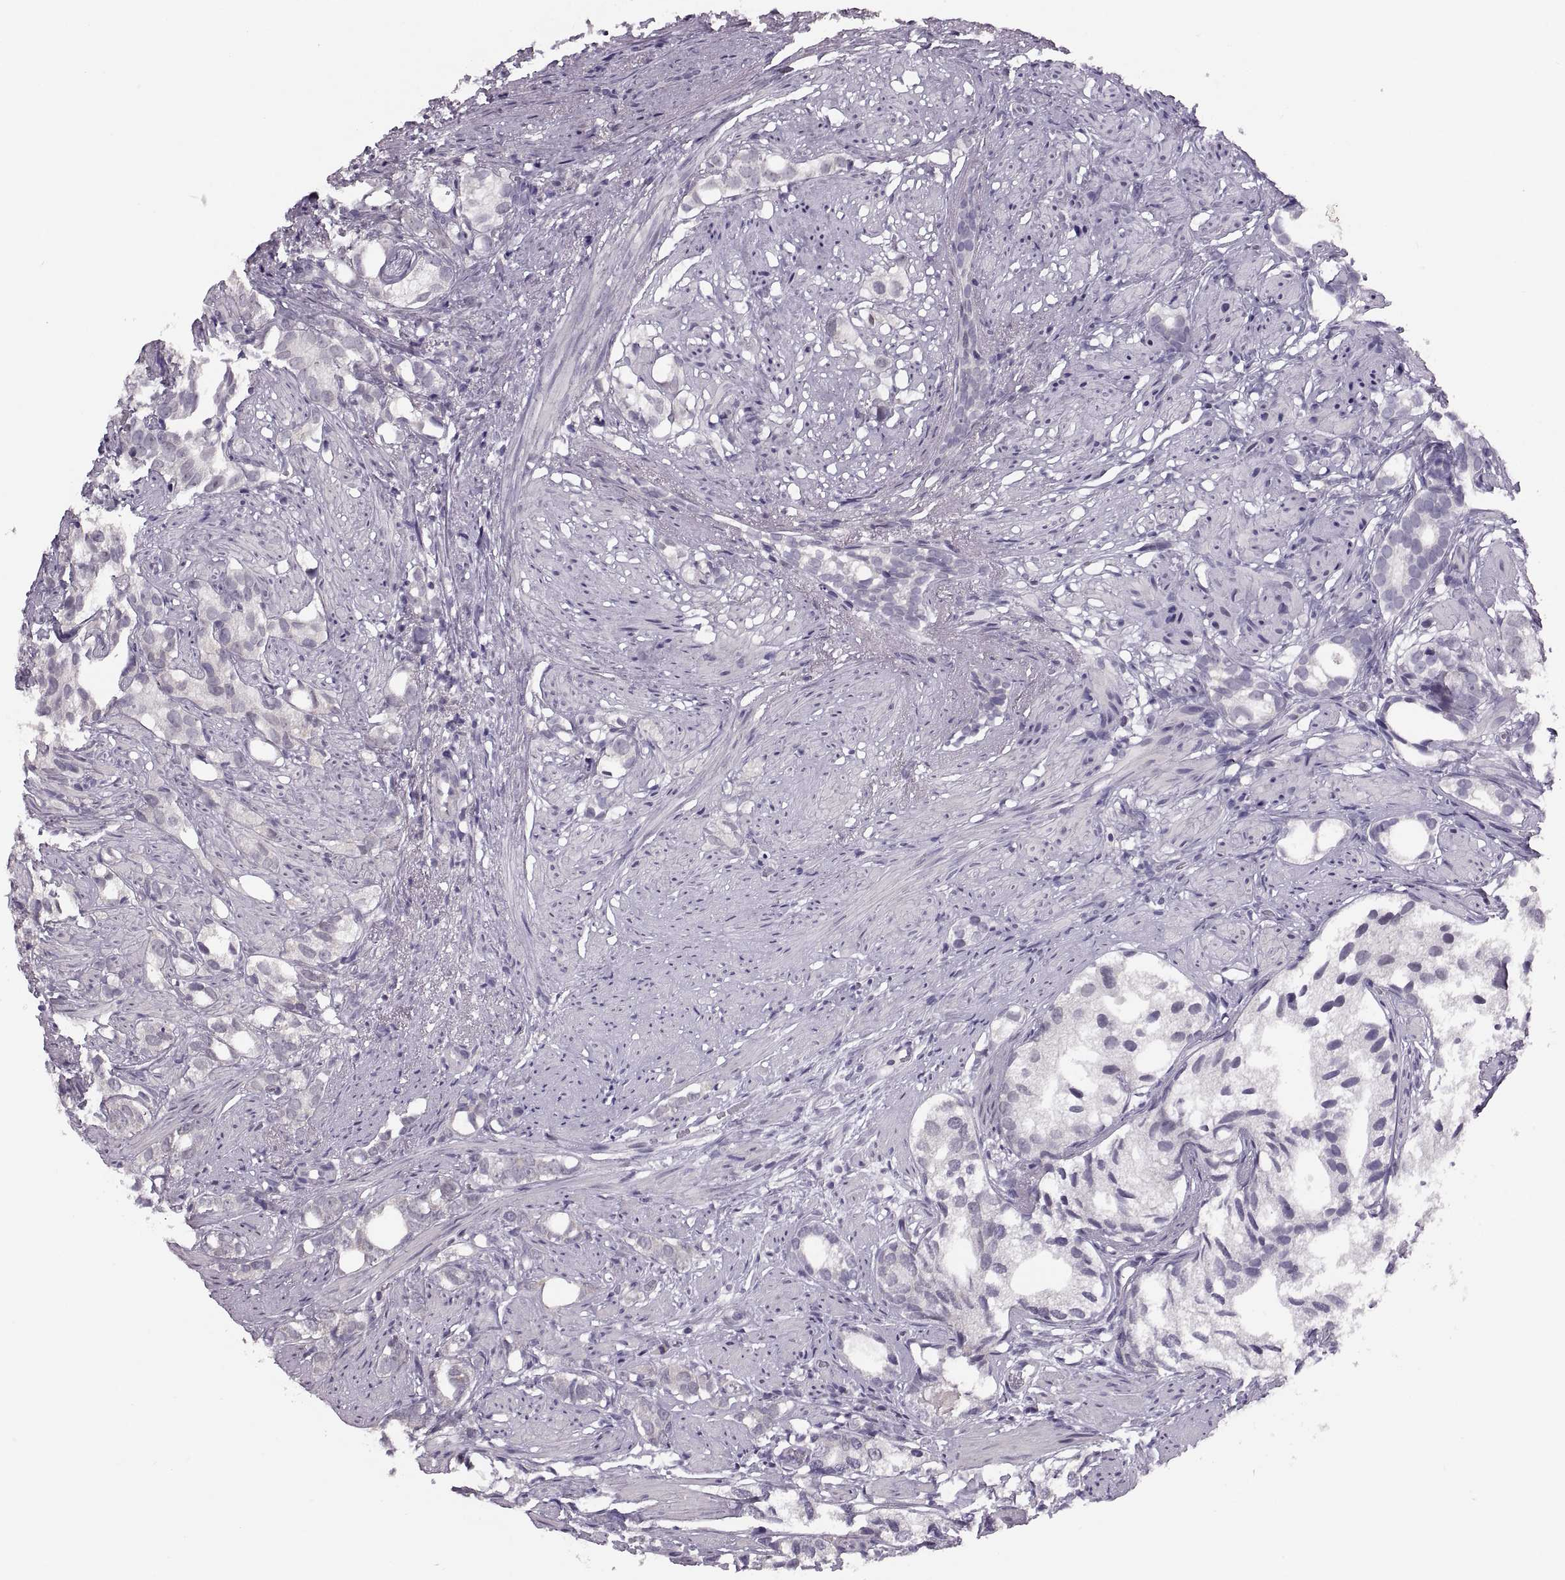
{"staining": {"intensity": "negative", "quantity": "none", "location": "none"}, "tissue": "prostate cancer", "cell_type": "Tumor cells", "image_type": "cancer", "snomed": [{"axis": "morphology", "description": "Adenocarcinoma, High grade"}, {"axis": "topography", "description": "Prostate"}], "caption": "High power microscopy histopathology image of an IHC photomicrograph of prostate high-grade adenocarcinoma, revealing no significant staining in tumor cells.", "gene": "ADH6", "patient": {"sex": "male", "age": 82}}